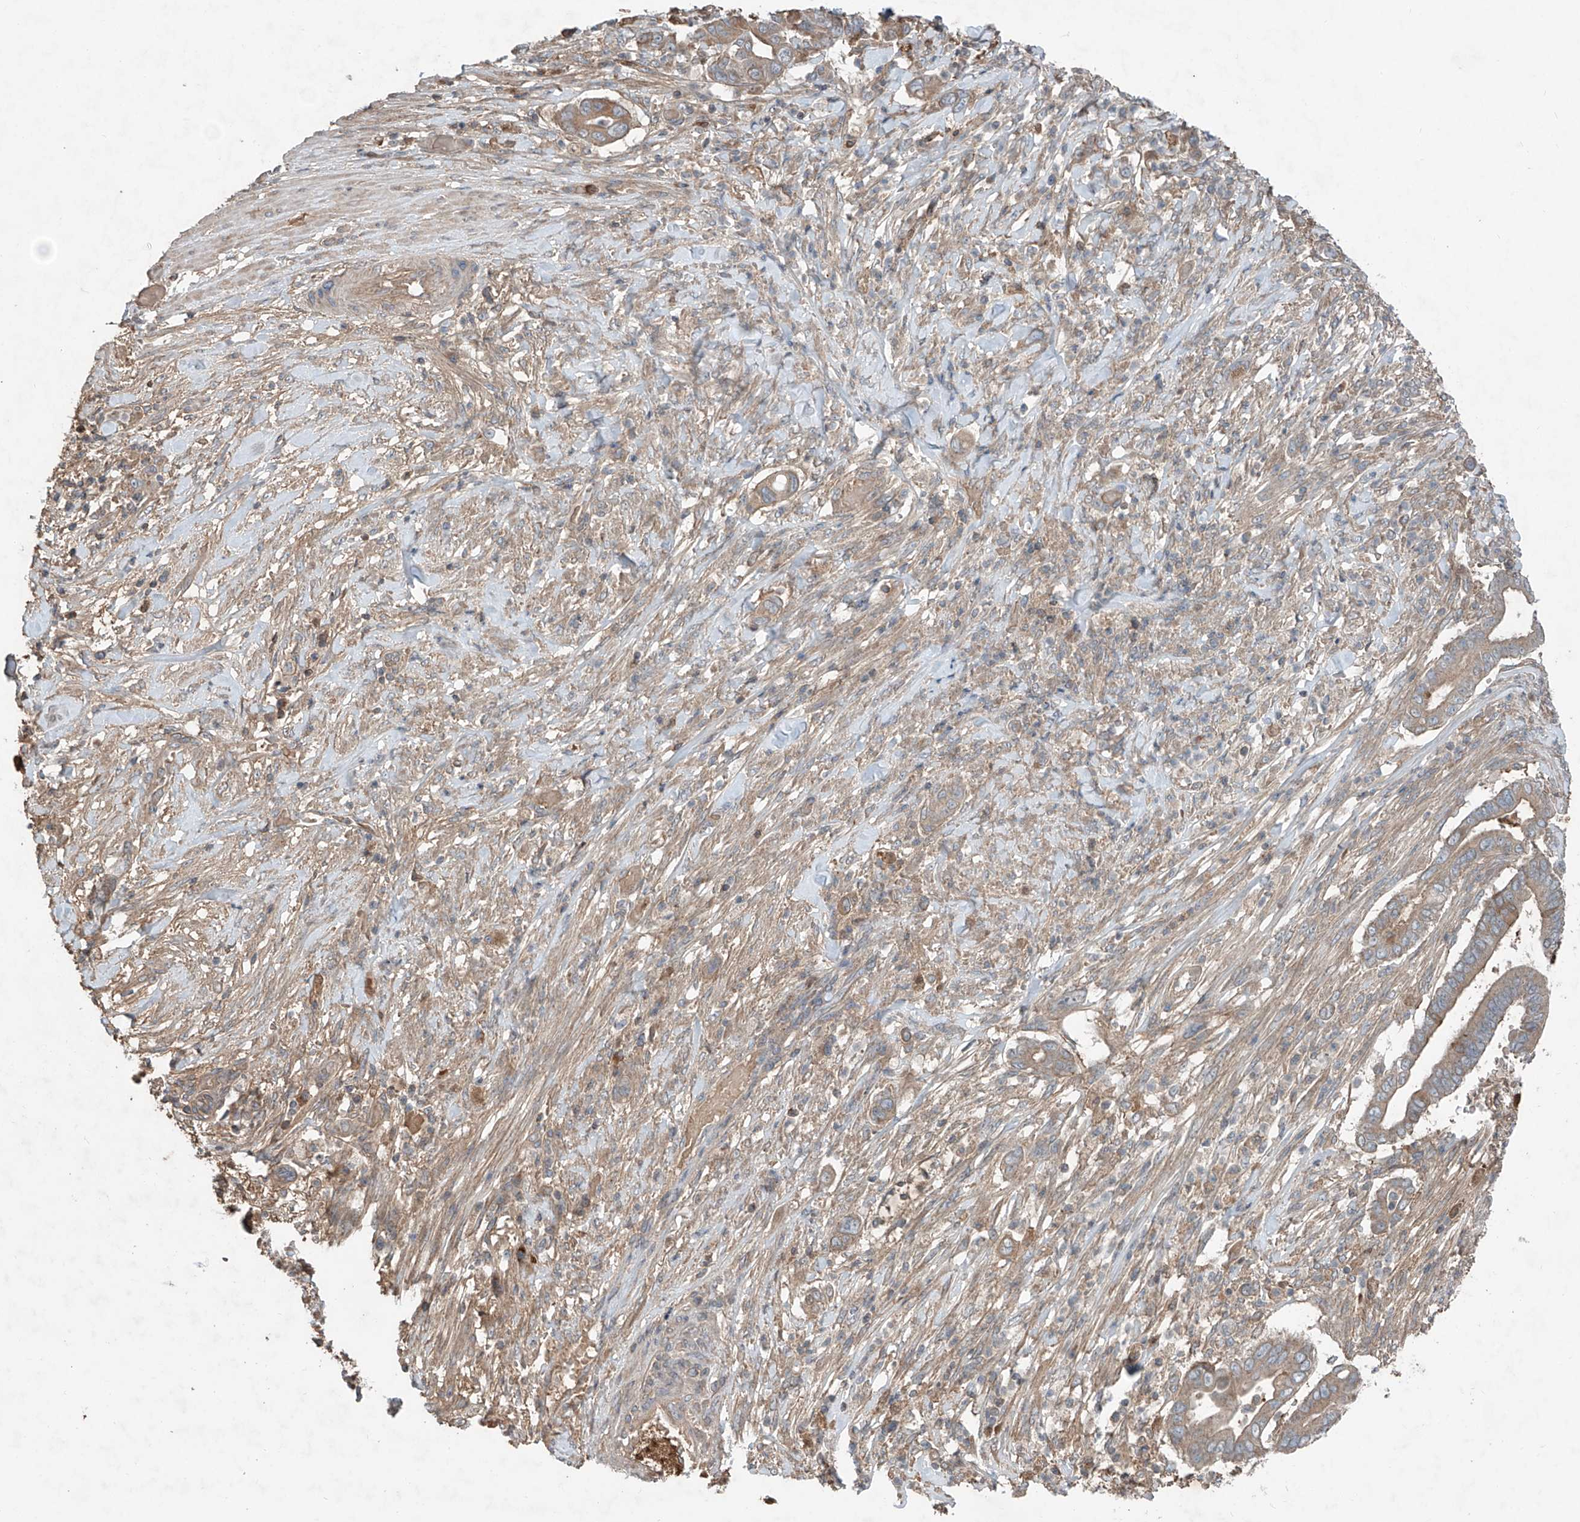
{"staining": {"intensity": "weak", "quantity": ">75%", "location": "cytoplasmic/membranous"}, "tissue": "pancreatic cancer", "cell_type": "Tumor cells", "image_type": "cancer", "snomed": [{"axis": "morphology", "description": "Adenocarcinoma, NOS"}, {"axis": "topography", "description": "Pancreas"}], "caption": "An IHC image of neoplastic tissue is shown. Protein staining in brown shows weak cytoplasmic/membranous positivity in pancreatic cancer (adenocarcinoma) within tumor cells. The staining is performed using DAB brown chromogen to label protein expression. The nuclei are counter-stained blue using hematoxylin.", "gene": "ADAM23", "patient": {"sex": "male", "age": 68}}